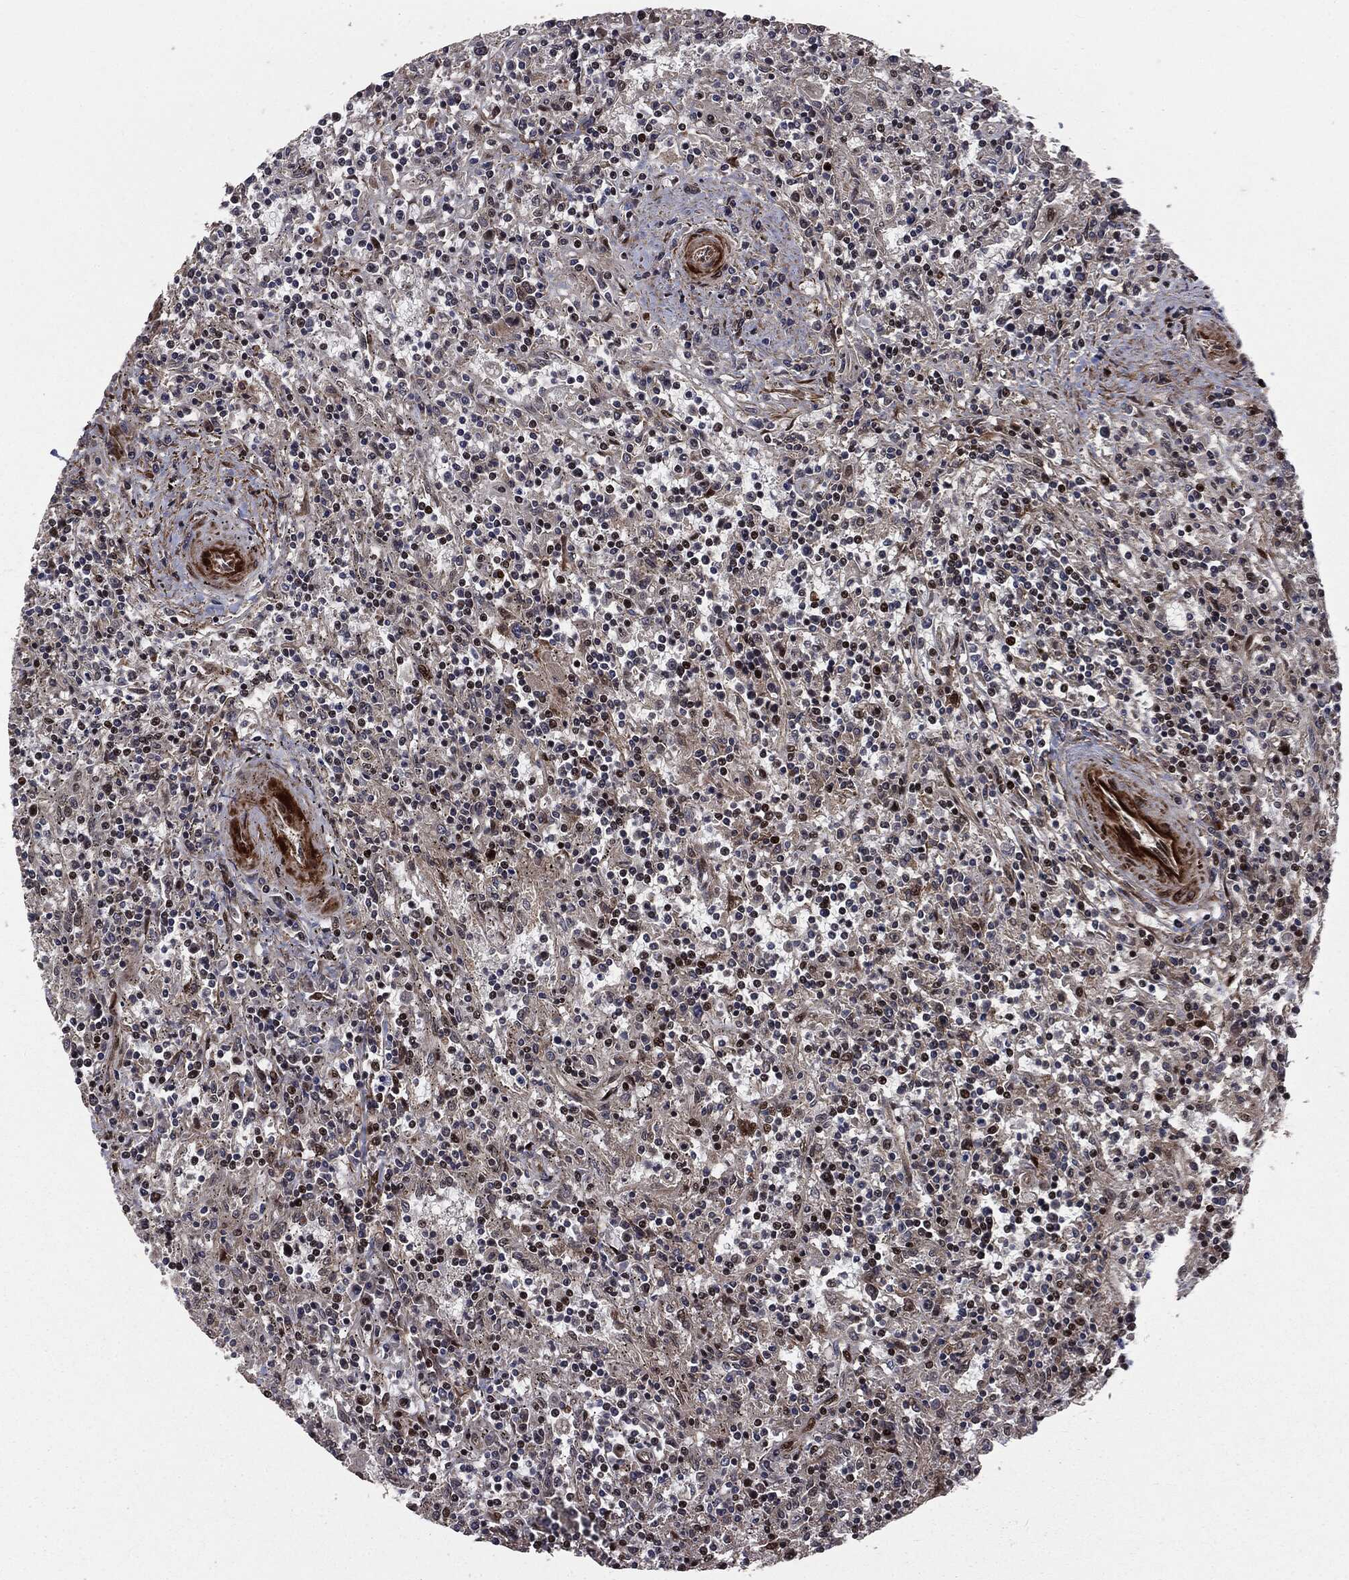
{"staining": {"intensity": "strong", "quantity": "<25%", "location": "nuclear"}, "tissue": "lymphoma", "cell_type": "Tumor cells", "image_type": "cancer", "snomed": [{"axis": "morphology", "description": "Malignant lymphoma, non-Hodgkin's type, Low grade"}, {"axis": "topography", "description": "Spleen"}], "caption": "DAB (3,3'-diaminobenzidine) immunohistochemical staining of lymphoma displays strong nuclear protein positivity in about <25% of tumor cells.", "gene": "SMAD4", "patient": {"sex": "male", "age": 62}}